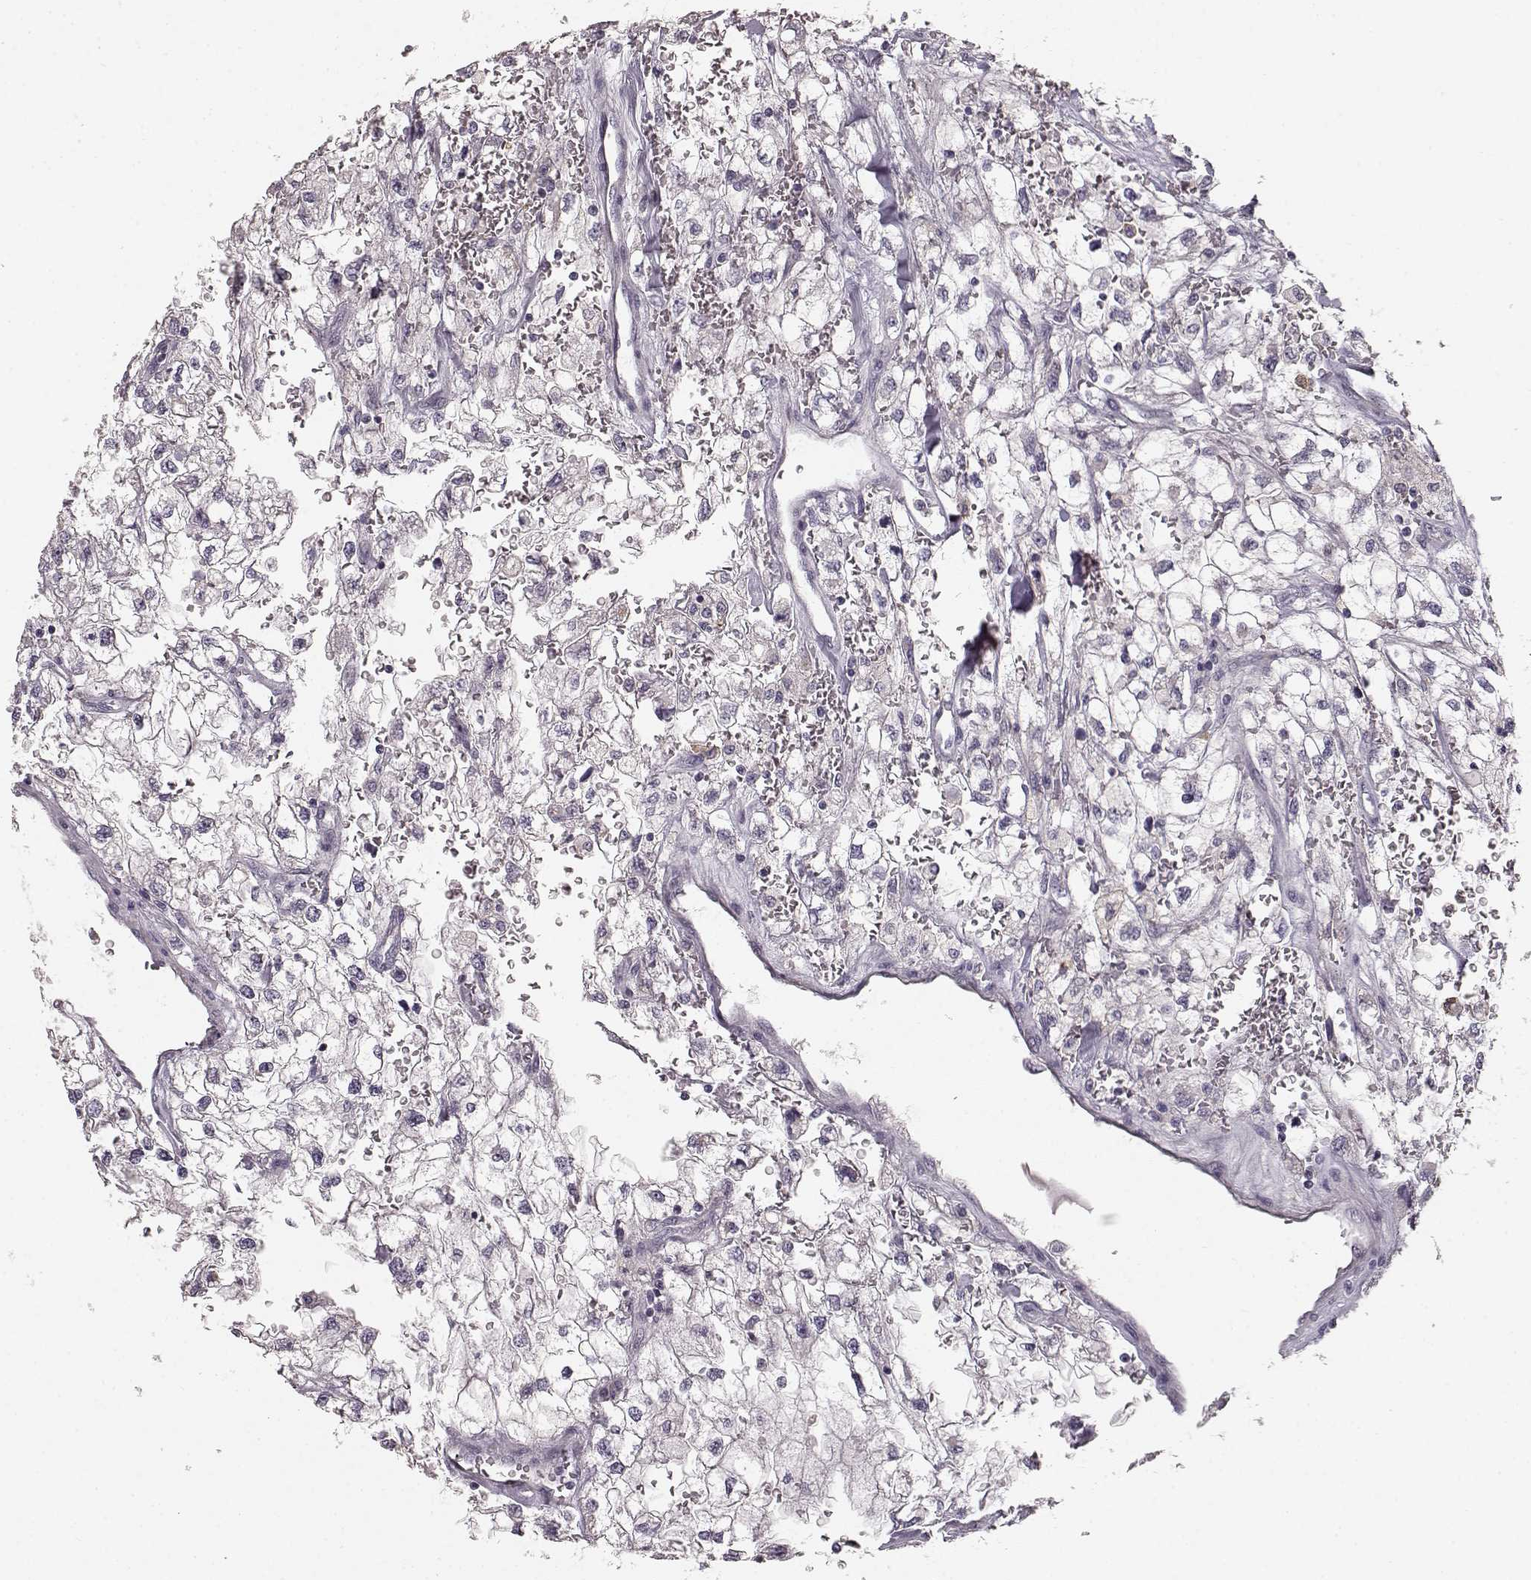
{"staining": {"intensity": "negative", "quantity": "none", "location": "none"}, "tissue": "renal cancer", "cell_type": "Tumor cells", "image_type": "cancer", "snomed": [{"axis": "morphology", "description": "Adenocarcinoma, NOS"}, {"axis": "topography", "description": "Kidney"}], "caption": "This is an IHC image of adenocarcinoma (renal). There is no expression in tumor cells.", "gene": "GPR50", "patient": {"sex": "male", "age": 59}}